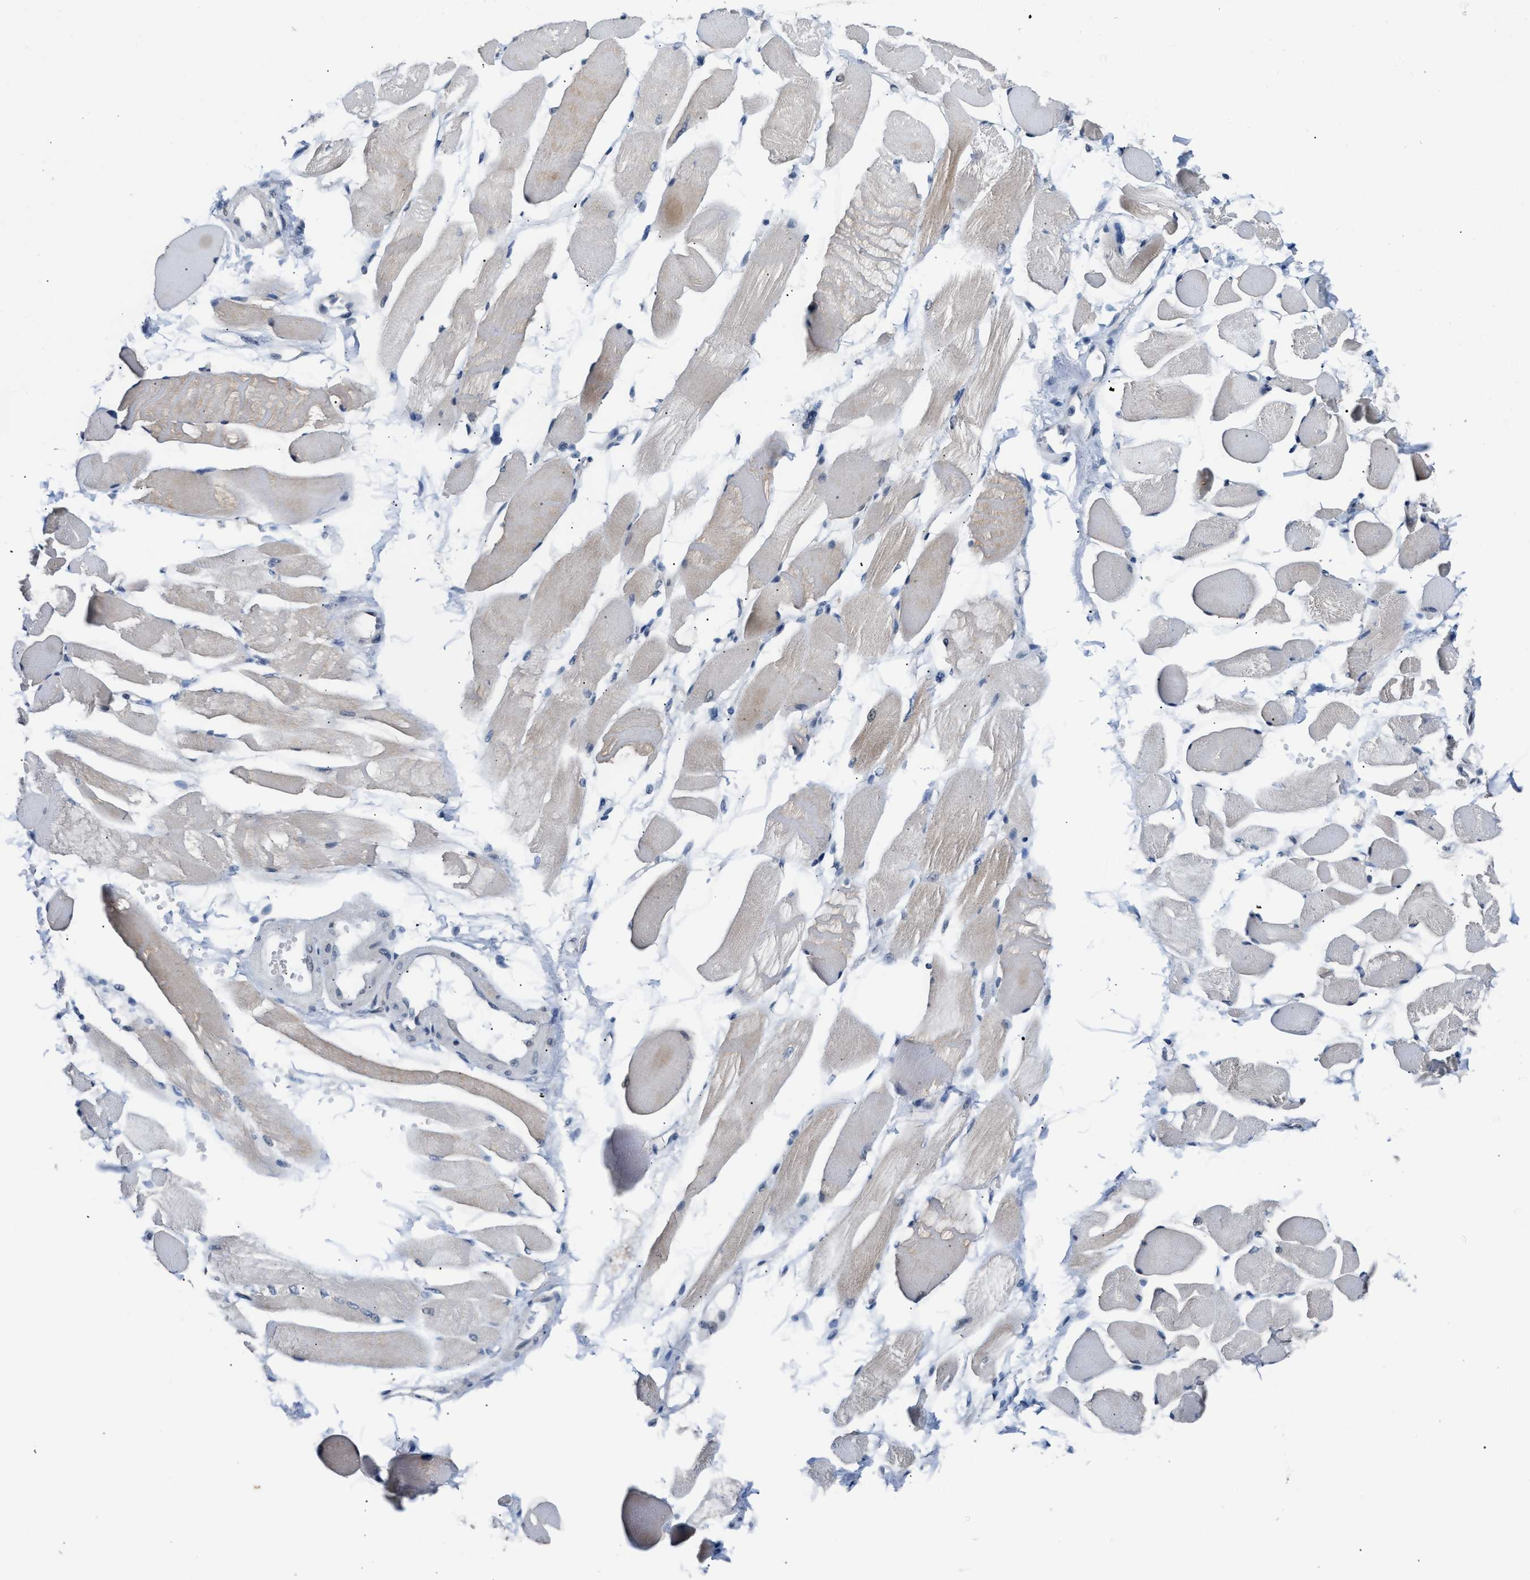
{"staining": {"intensity": "weak", "quantity": ">75%", "location": "cytoplasmic/membranous"}, "tissue": "skeletal muscle", "cell_type": "Myocytes", "image_type": "normal", "snomed": [{"axis": "morphology", "description": "Normal tissue, NOS"}, {"axis": "topography", "description": "Skeletal muscle"}, {"axis": "topography", "description": "Peripheral nerve tissue"}], "caption": "Unremarkable skeletal muscle shows weak cytoplasmic/membranous positivity in about >75% of myocytes (DAB (3,3'-diaminobenzidine) = brown stain, brightfield microscopy at high magnification)..", "gene": "TXNRD3", "patient": {"sex": "female", "age": 84}}